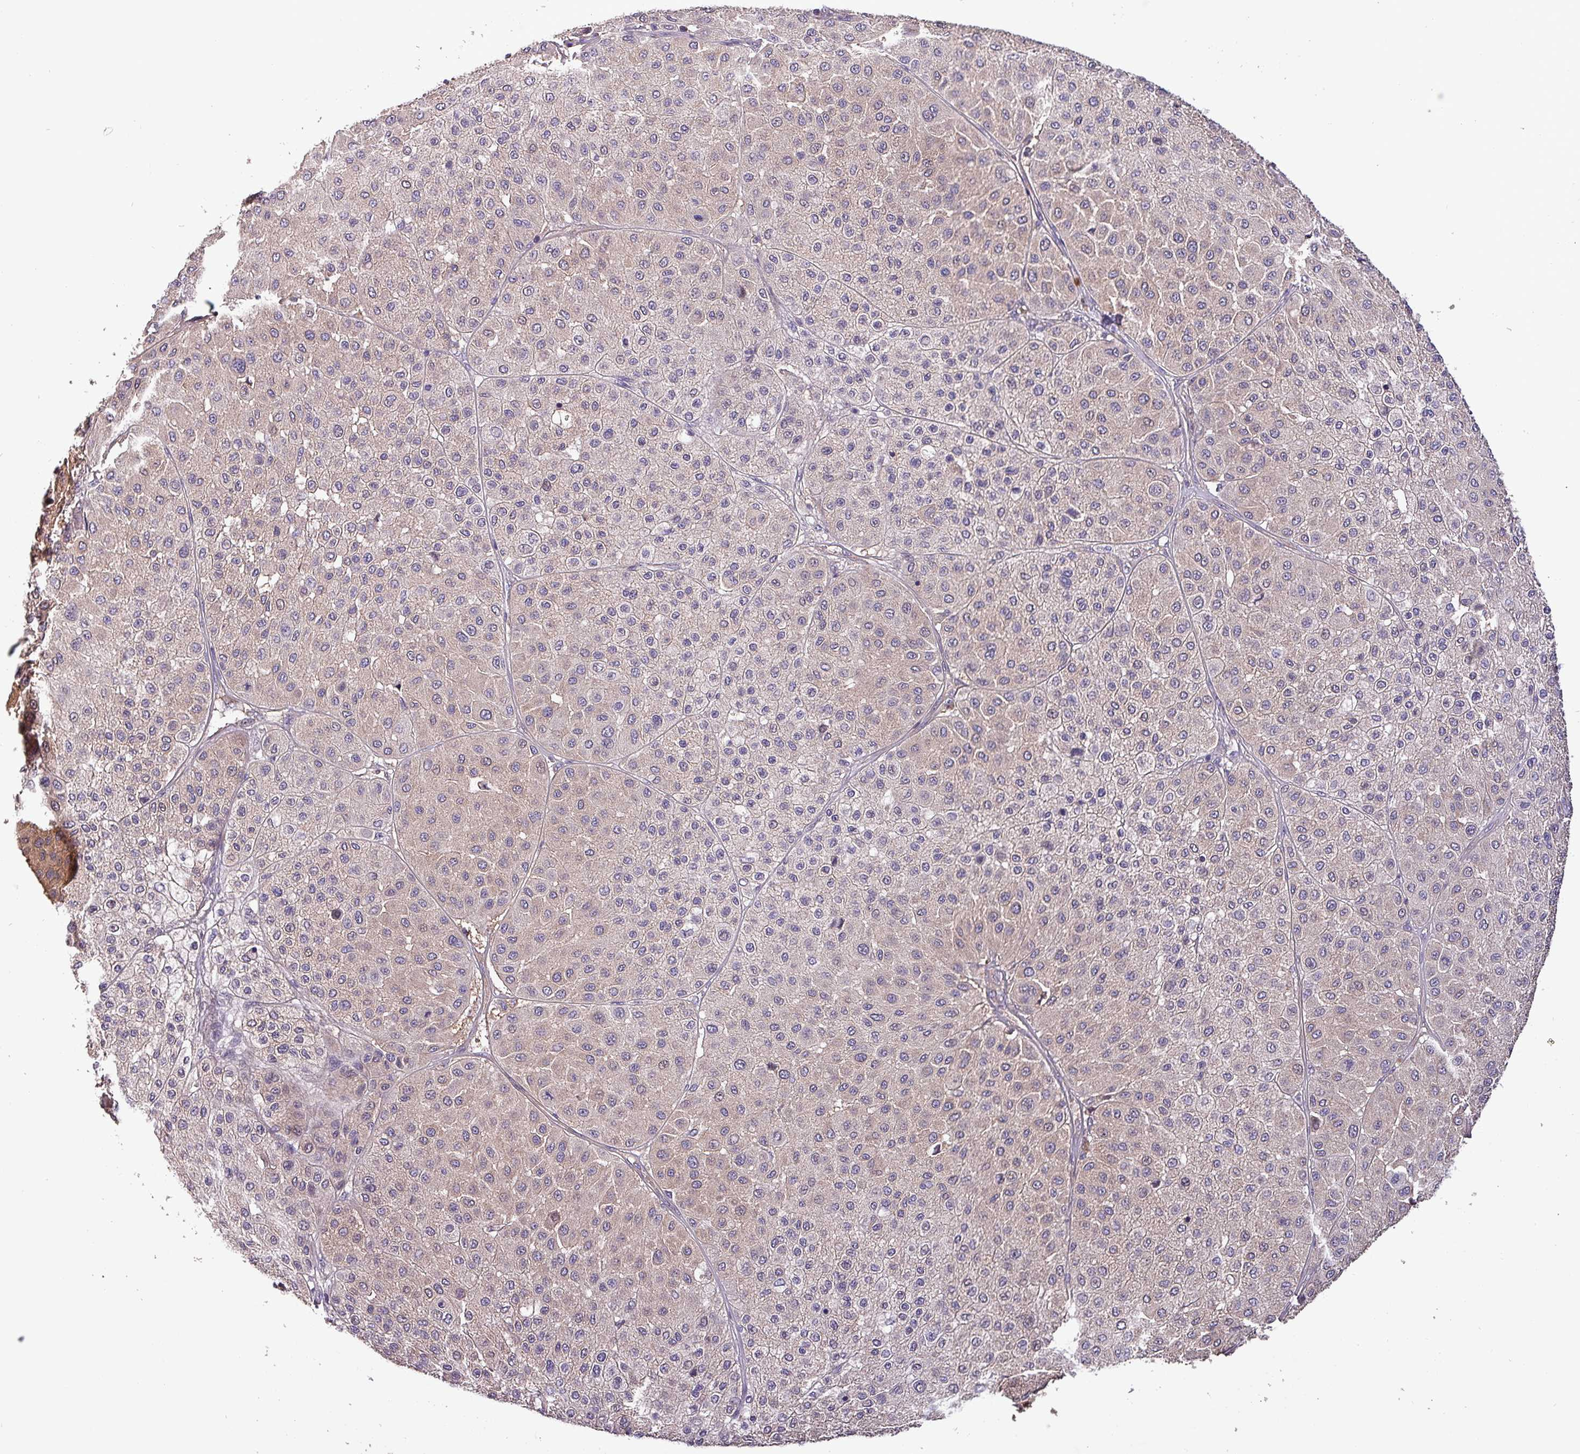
{"staining": {"intensity": "weak", "quantity": "<25%", "location": "cytoplasmic/membranous"}, "tissue": "melanoma", "cell_type": "Tumor cells", "image_type": "cancer", "snomed": [{"axis": "morphology", "description": "Malignant melanoma, Metastatic site"}, {"axis": "topography", "description": "Smooth muscle"}], "caption": "Malignant melanoma (metastatic site) stained for a protein using IHC displays no positivity tumor cells.", "gene": "PAFAH1B2", "patient": {"sex": "male", "age": 41}}